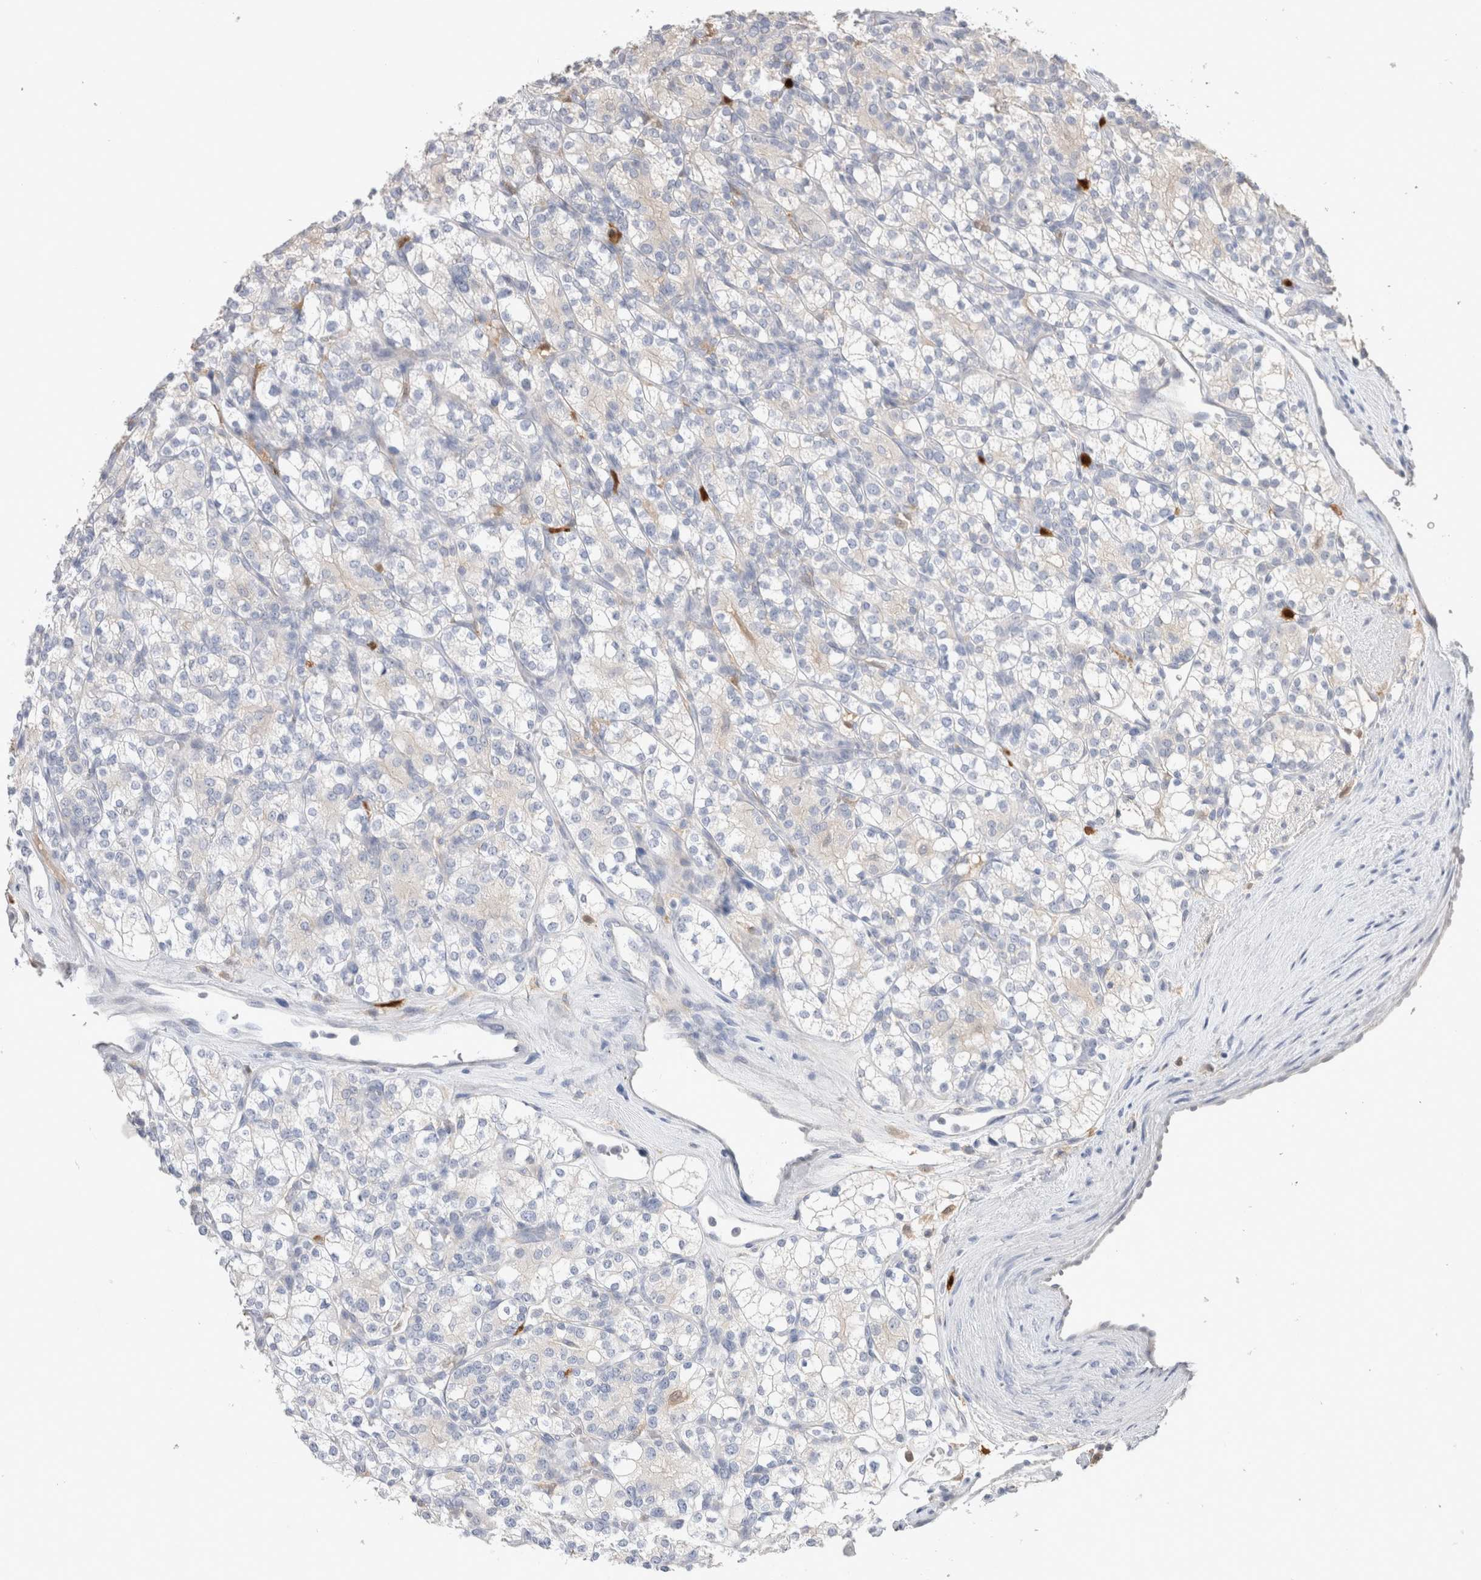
{"staining": {"intensity": "negative", "quantity": "none", "location": "none"}, "tissue": "renal cancer", "cell_type": "Tumor cells", "image_type": "cancer", "snomed": [{"axis": "morphology", "description": "Adenocarcinoma, NOS"}, {"axis": "topography", "description": "Kidney"}], "caption": "There is no significant staining in tumor cells of renal cancer (adenocarcinoma).", "gene": "HPGDS", "patient": {"sex": "male", "age": 77}}